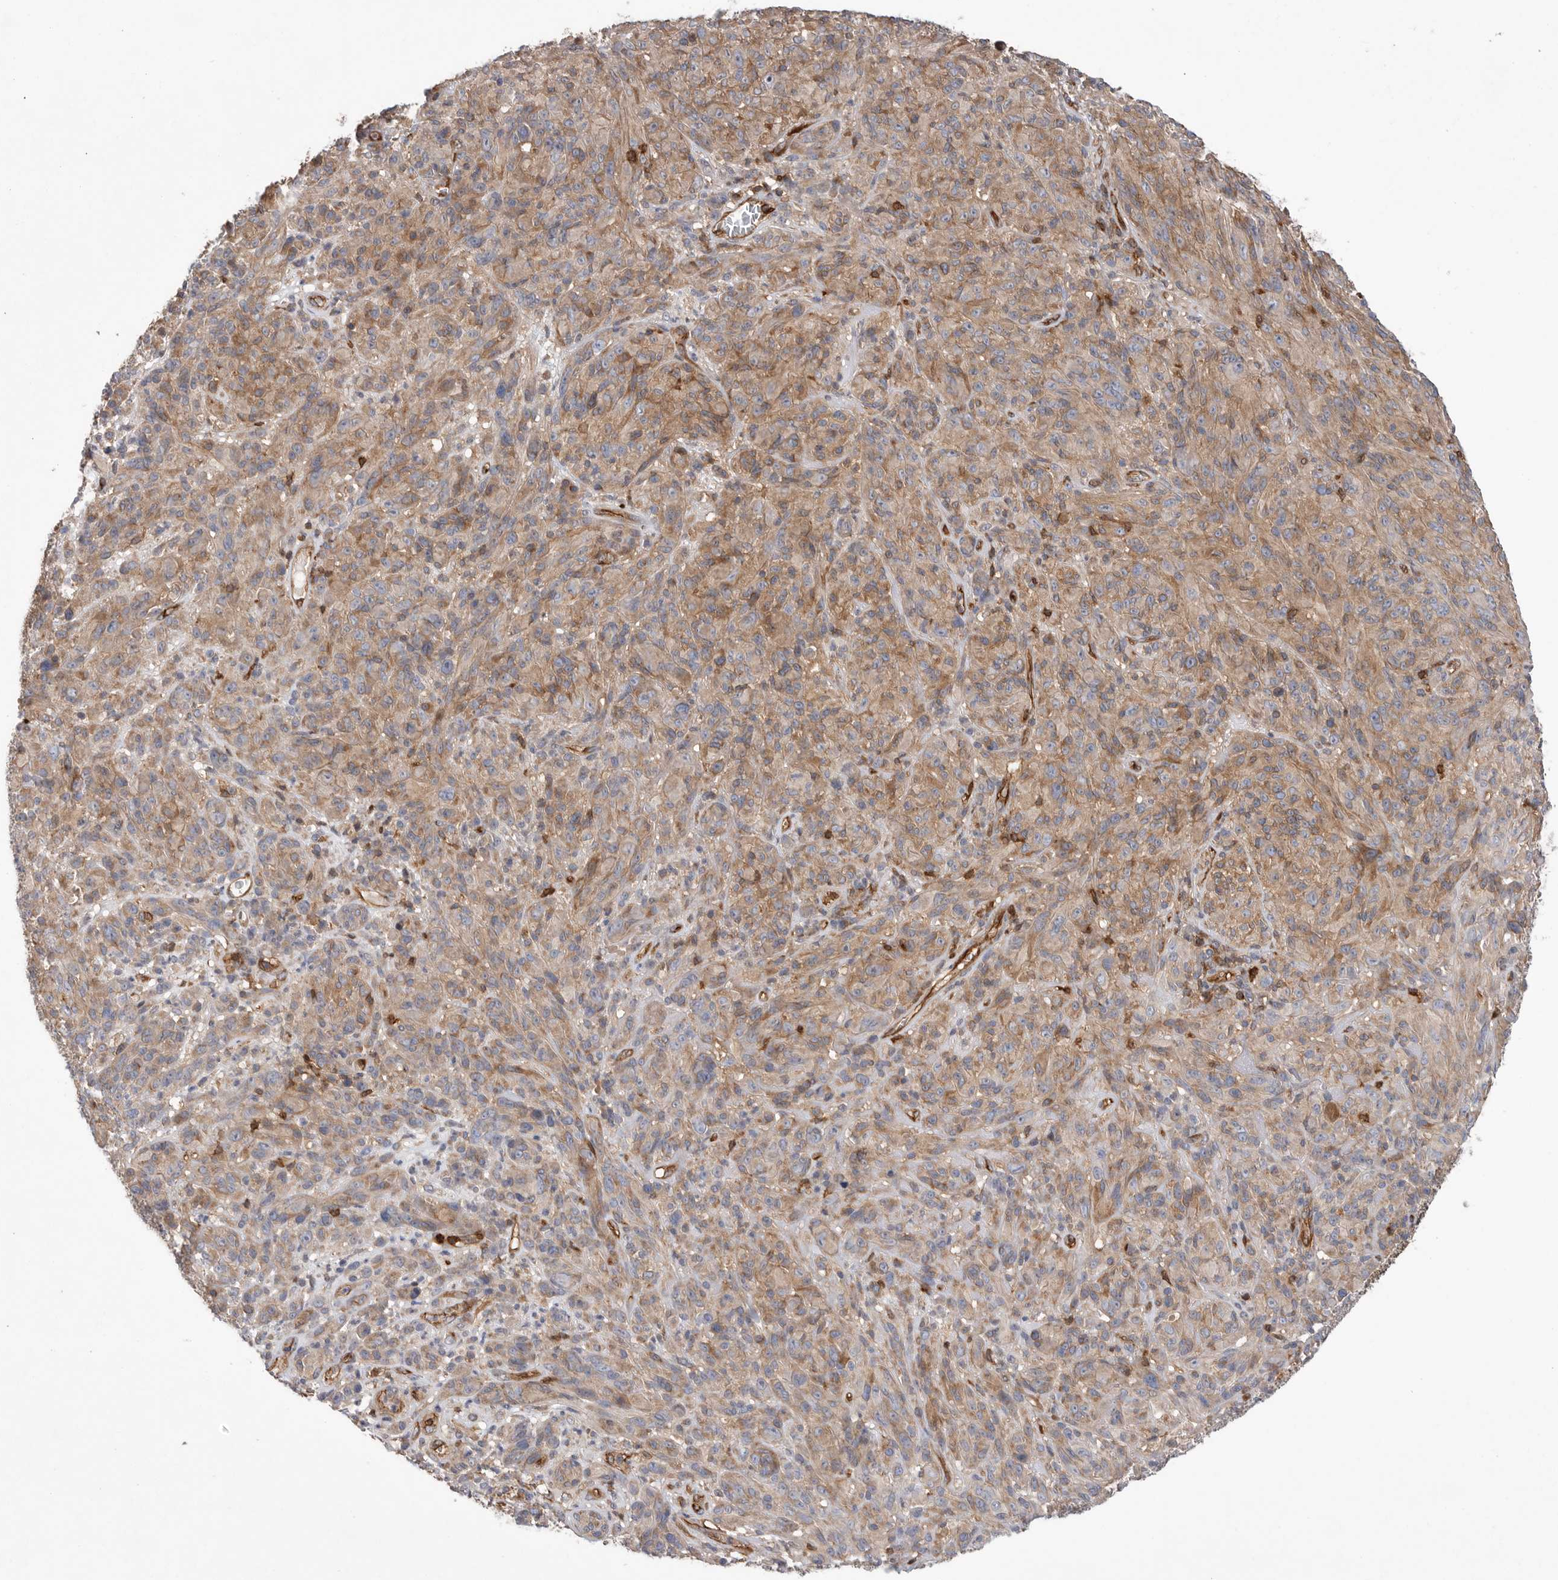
{"staining": {"intensity": "moderate", "quantity": ">75%", "location": "cytoplasmic/membranous"}, "tissue": "melanoma", "cell_type": "Tumor cells", "image_type": "cancer", "snomed": [{"axis": "morphology", "description": "Malignant melanoma, NOS"}, {"axis": "topography", "description": "Skin of head"}], "caption": "Tumor cells exhibit moderate cytoplasmic/membranous positivity in about >75% of cells in malignant melanoma.", "gene": "PRKCH", "patient": {"sex": "male", "age": 96}}